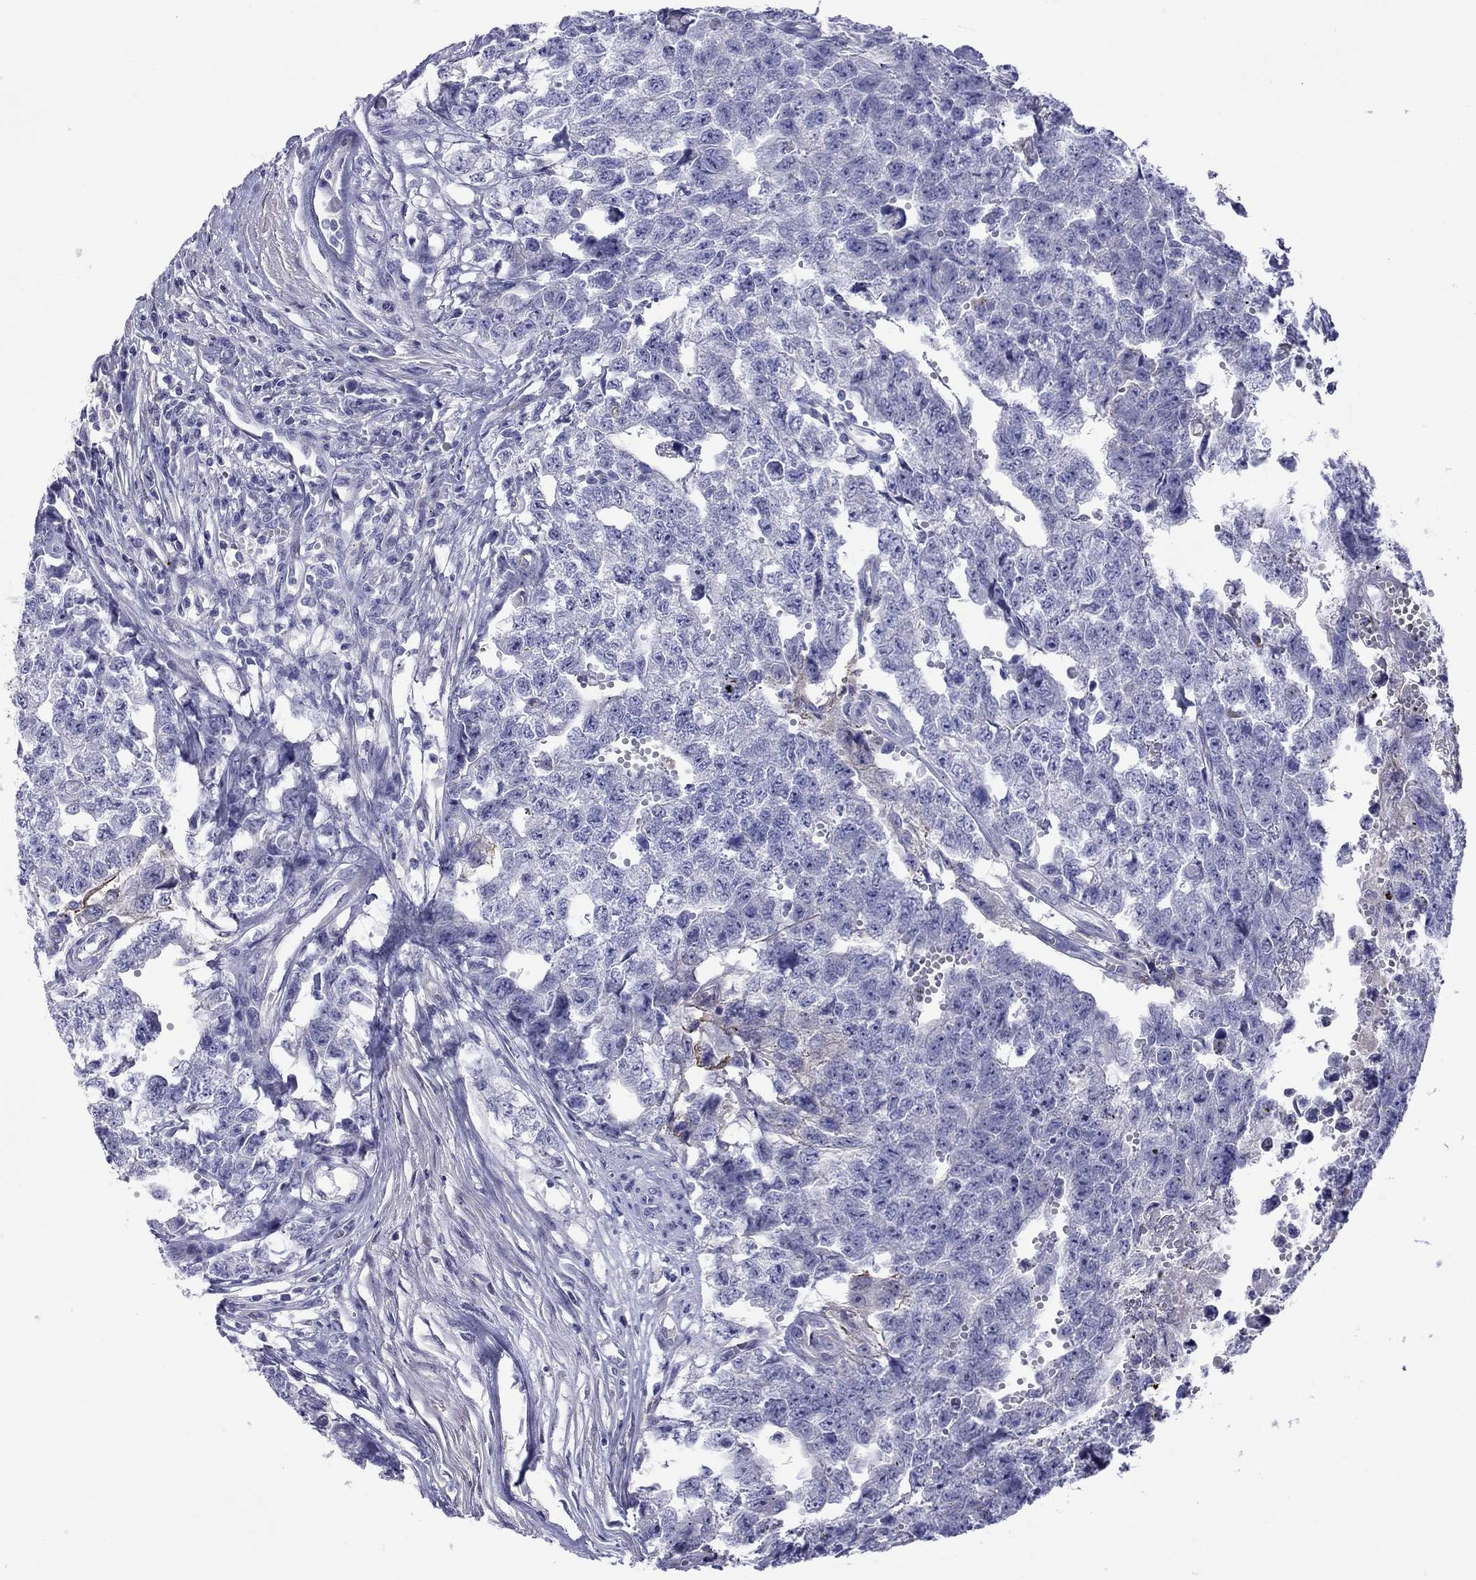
{"staining": {"intensity": "negative", "quantity": "none", "location": "none"}, "tissue": "testis cancer", "cell_type": "Tumor cells", "image_type": "cancer", "snomed": [{"axis": "morphology", "description": "Seminoma, NOS"}, {"axis": "morphology", "description": "Carcinoma, Embryonal, NOS"}, {"axis": "topography", "description": "Testis"}], "caption": "DAB immunohistochemical staining of testis cancer (embryonal carcinoma) shows no significant positivity in tumor cells.", "gene": "CMYA5", "patient": {"sex": "male", "age": 22}}